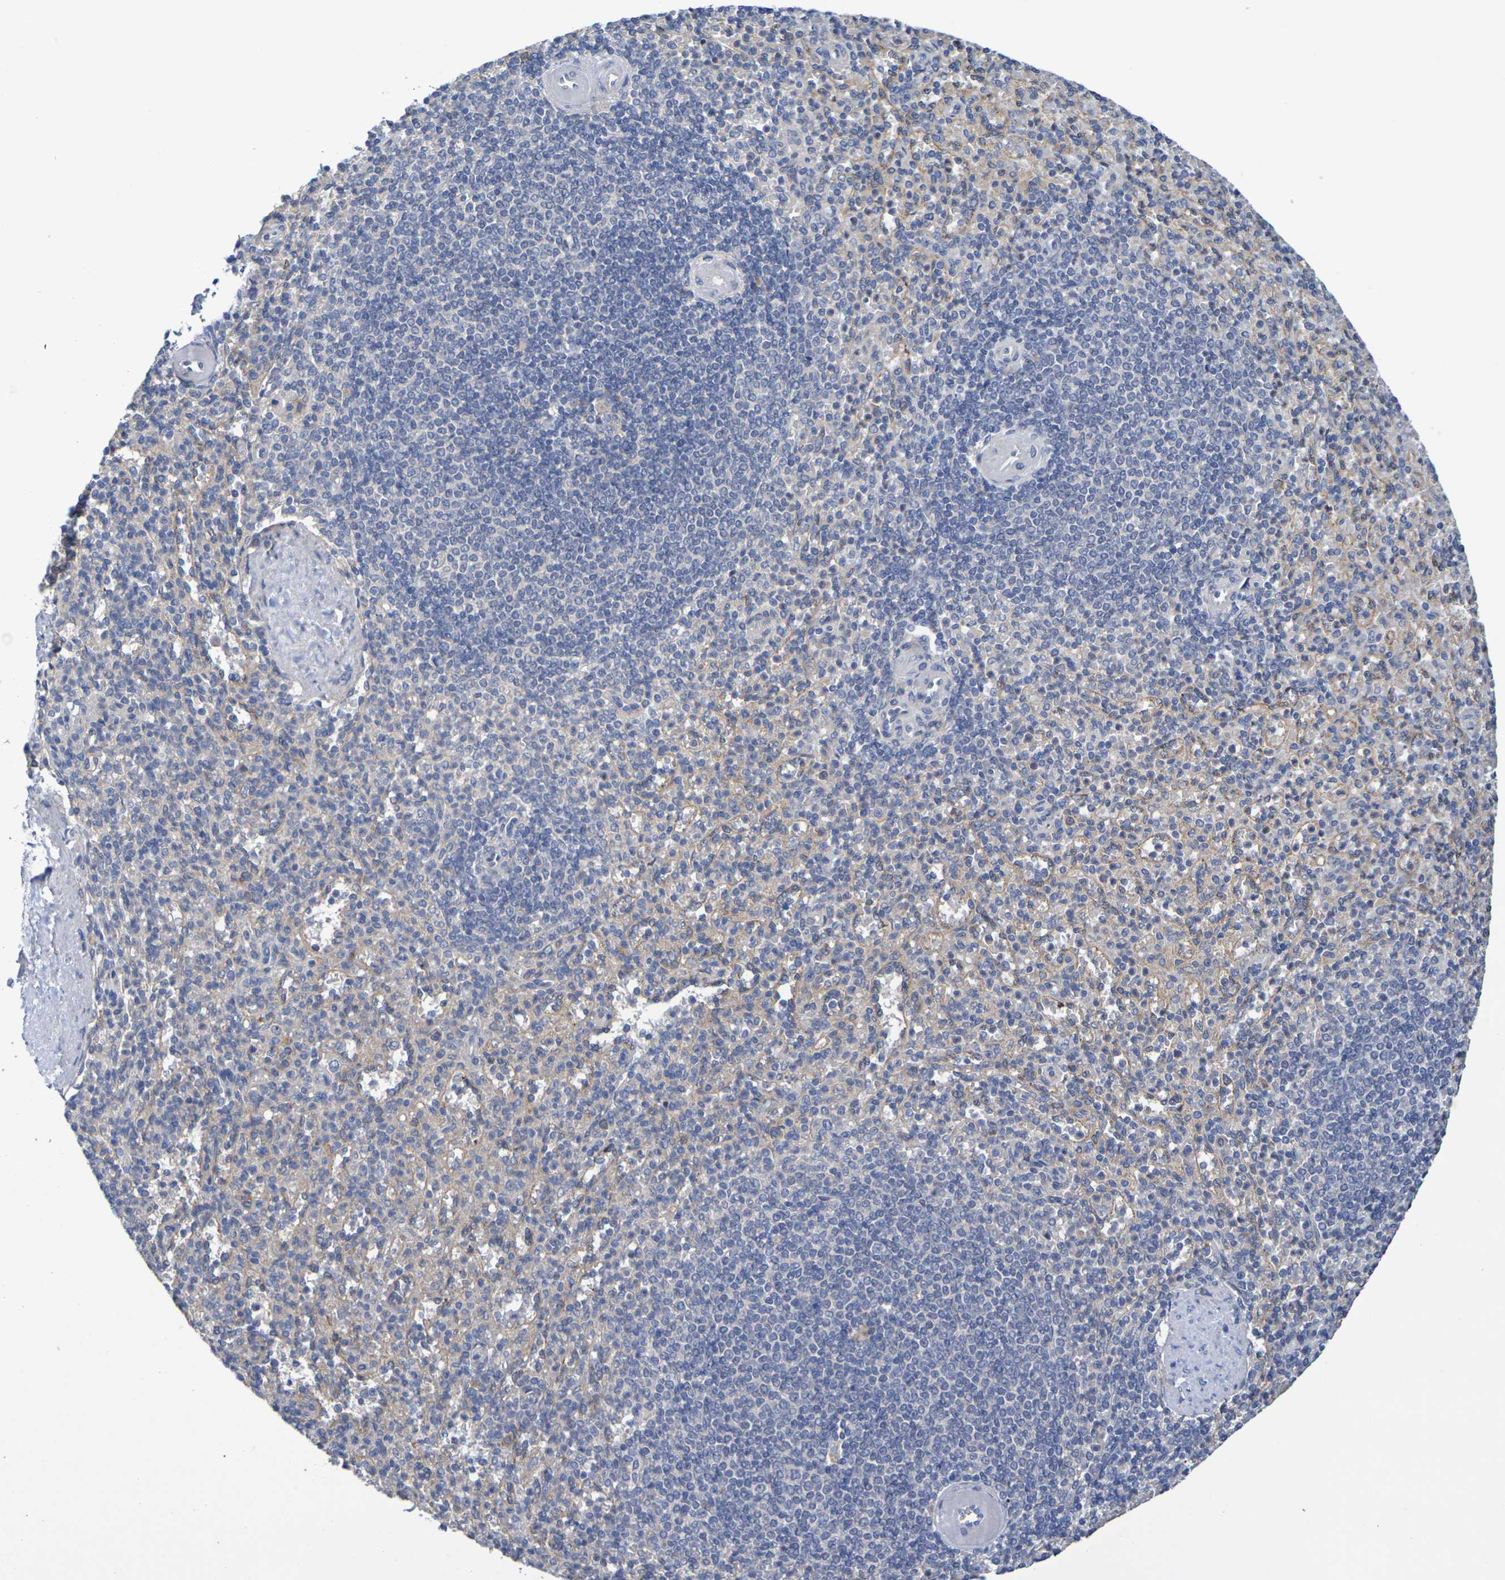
{"staining": {"intensity": "weak", "quantity": "<25%", "location": "cytoplasmic/membranous"}, "tissue": "spleen", "cell_type": "Cells in red pulp", "image_type": "normal", "snomed": [{"axis": "morphology", "description": "Normal tissue, NOS"}, {"axis": "topography", "description": "Spleen"}], "caption": "Immunohistochemistry (IHC) of normal spleen shows no staining in cells in red pulp. (DAB (3,3'-diaminobenzidine) immunohistochemistry (IHC) visualized using brightfield microscopy, high magnification).", "gene": "SDC4", "patient": {"sex": "female", "age": 74}}